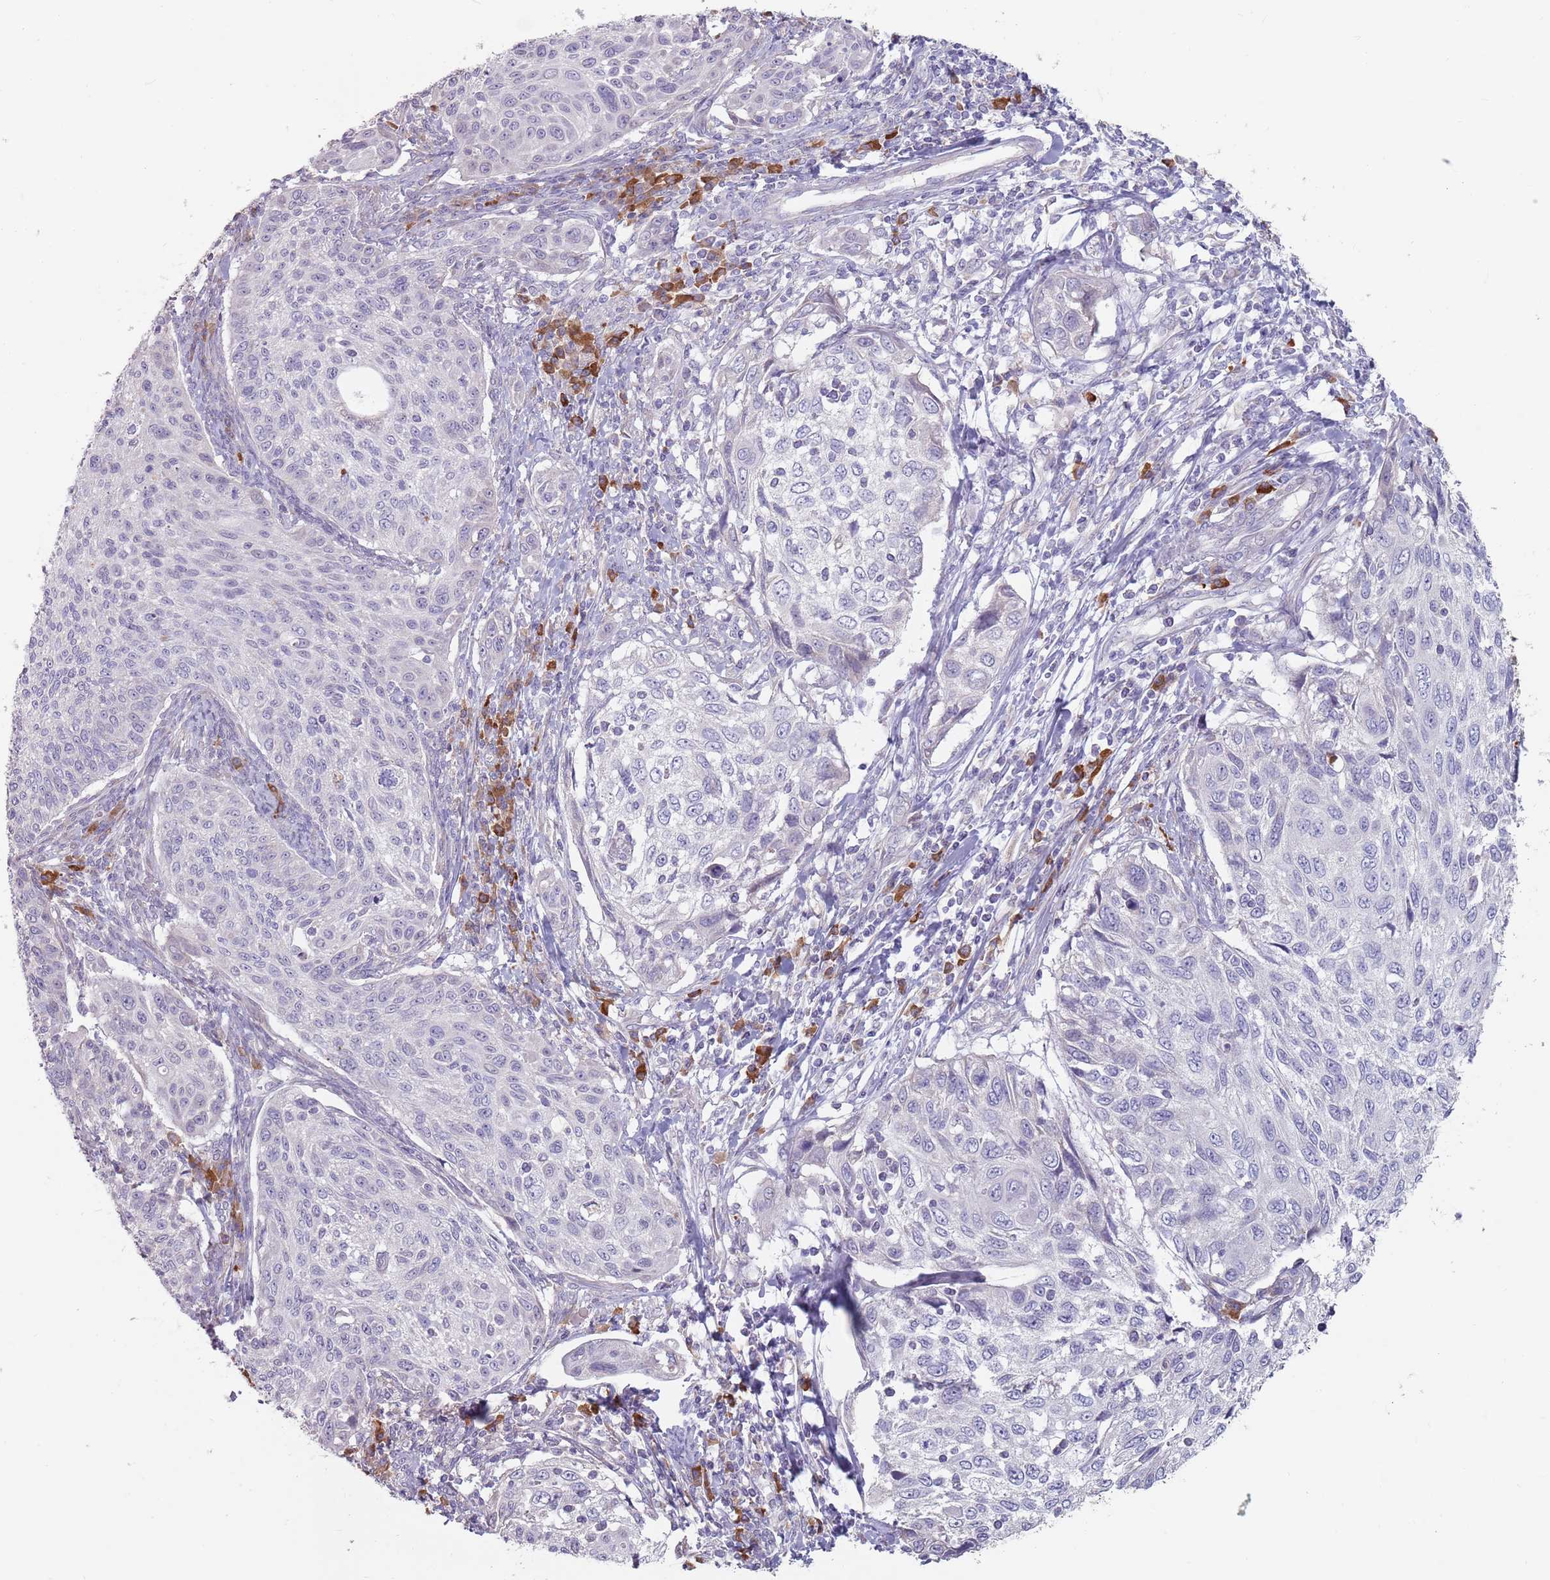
{"staining": {"intensity": "negative", "quantity": "none", "location": "none"}, "tissue": "cervical cancer", "cell_type": "Tumor cells", "image_type": "cancer", "snomed": [{"axis": "morphology", "description": "Squamous cell carcinoma, NOS"}, {"axis": "topography", "description": "Cervix"}], "caption": "Immunohistochemistry micrograph of neoplastic tissue: human squamous cell carcinoma (cervical) stained with DAB (3,3'-diaminobenzidine) exhibits no significant protein expression in tumor cells.", "gene": "DXO", "patient": {"sex": "female", "age": 70}}